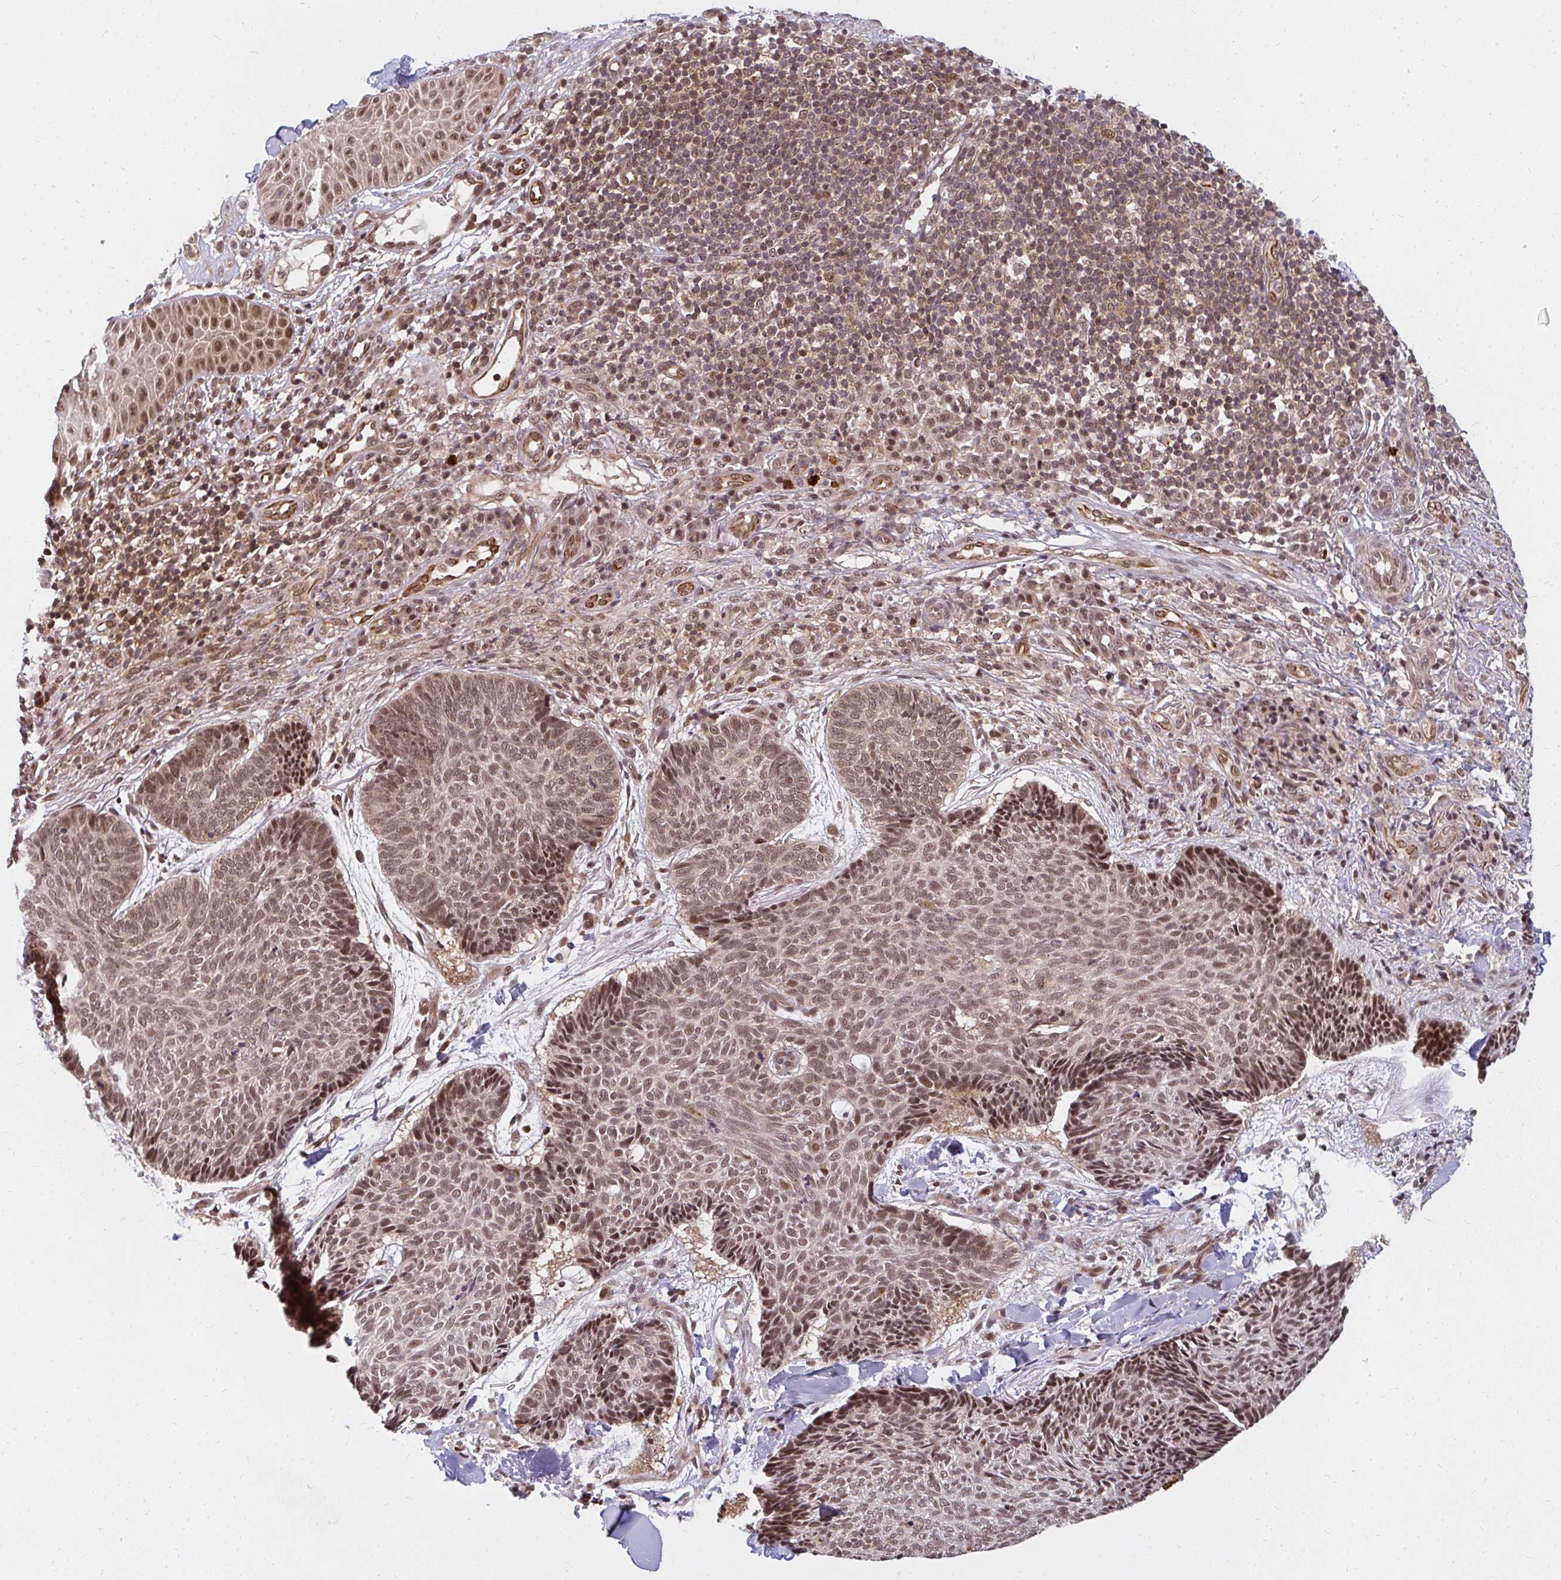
{"staining": {"intensity": "moderate", "quantity": ">75%", "location": "nuclear"}, "tissue": "skin cancer", "cell_type": "Tumor cells", "image_type": "cancer", "snomed": [{"axis": "morphology", "description": "Normal tissue, NOS"}, {"axis": "morphology", "description": "Basal cell carcinoma"}, {"axis": "topography", "description": "Skin"}], "caption": "This is a photomicrograph of immunohistochemistry (IHC) staining of skin cancer, which shows moderate staining in the nuclear of tumor cells.", "gene": "GTF3C6", "patient": {"sex": "male", "age": 50}}